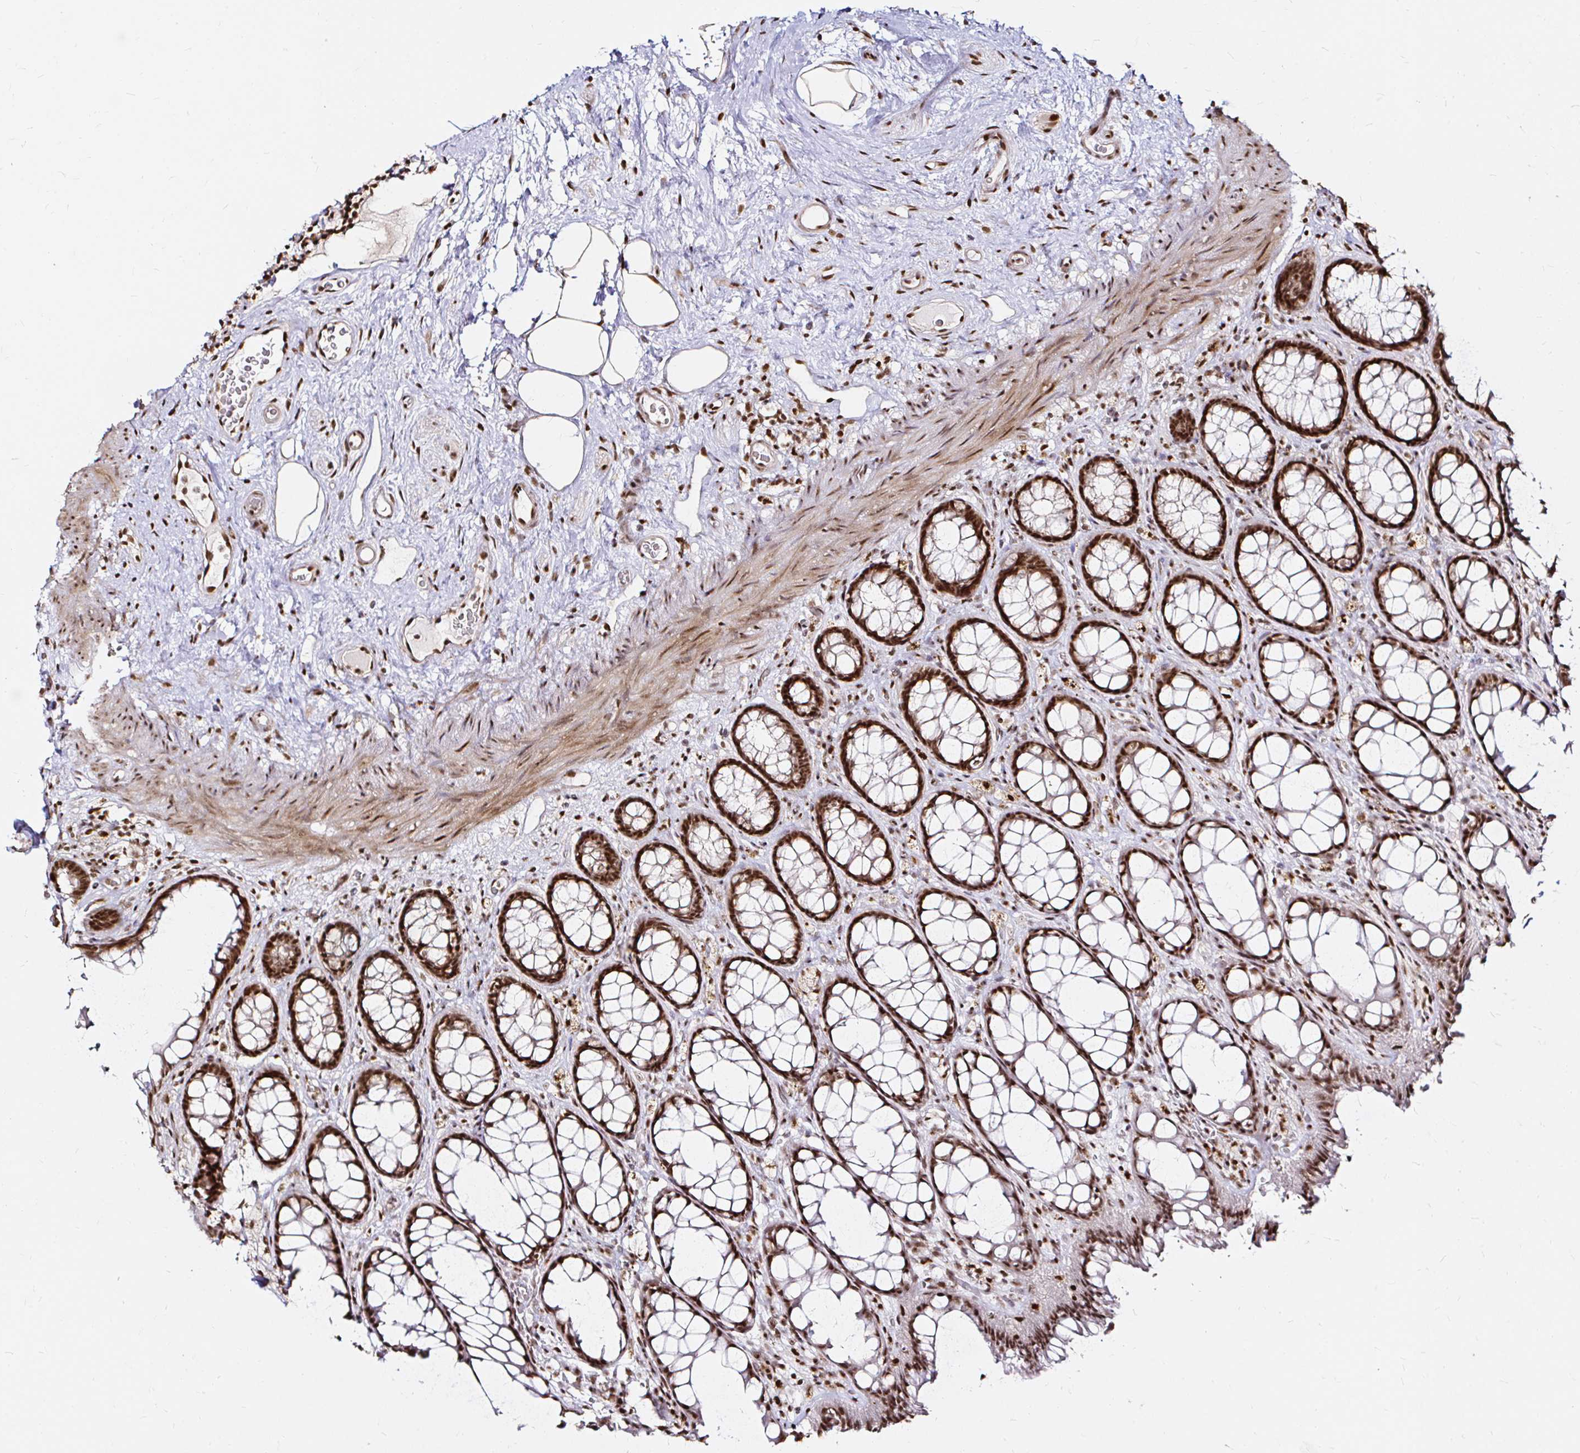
{"staining": {"intensity": "strong", "quantity": ">75%", "location": "nuclear"}, "tissue": "rectum", "cell_type": "Glandular cells", "image_type": "normal", "snomed": [{"axis": "morphology", "description": "Normal tissue, NOS"}, {"axis": "topography", "description": "Rectum"}], "caption": "An immunohistochemistry histopathology image of benign tissue is shown. Protein staining in brown shows strong nuclear positivity in rectum within glandular cells. (DAB = brown stain, brightfield microscopy at high magnification).", "gene": "SNRPC", "patient": {"sex": "female", "age": 67}}